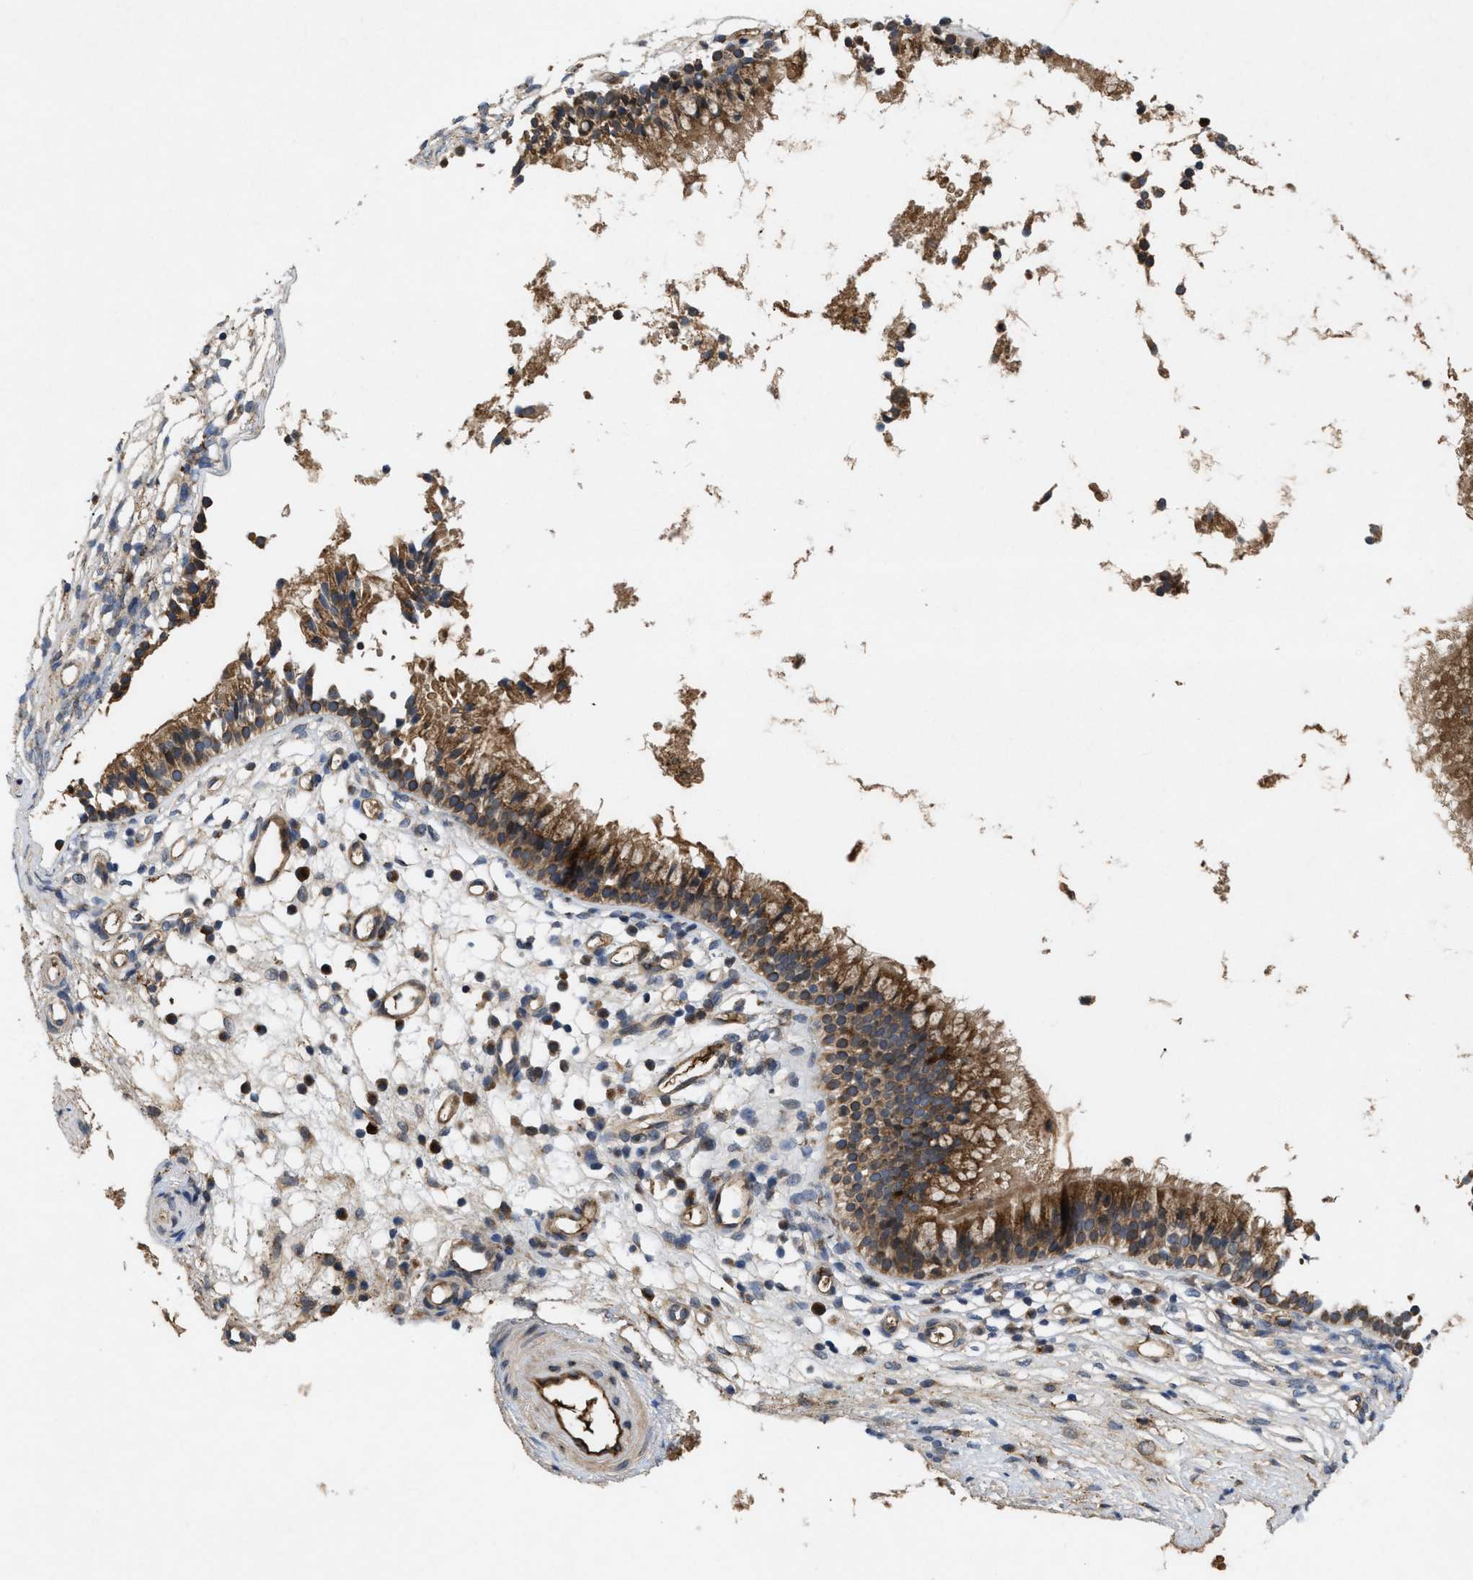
{"staining": {"intensity": "moderate", "quantity": ">75%", "location": "cytoplasmic/membranous"}, "tissue": "nasopharynx", "cell_type": "Respiratory epithelial cells", "image_type": "normal", "snomed": [{"axis": "morphology", "description": "Normal tissue, NOS"}, {"axis": "topography", "description": "Nasopharynx"}], "caption": "Moderate cytoplasmic/membranous positivity is appreciated in about >75% of respiratory epithelial cells in normal nasopharynx.", "gene": "RAB2A", "patient": {"sex": "male", "age": 21}}